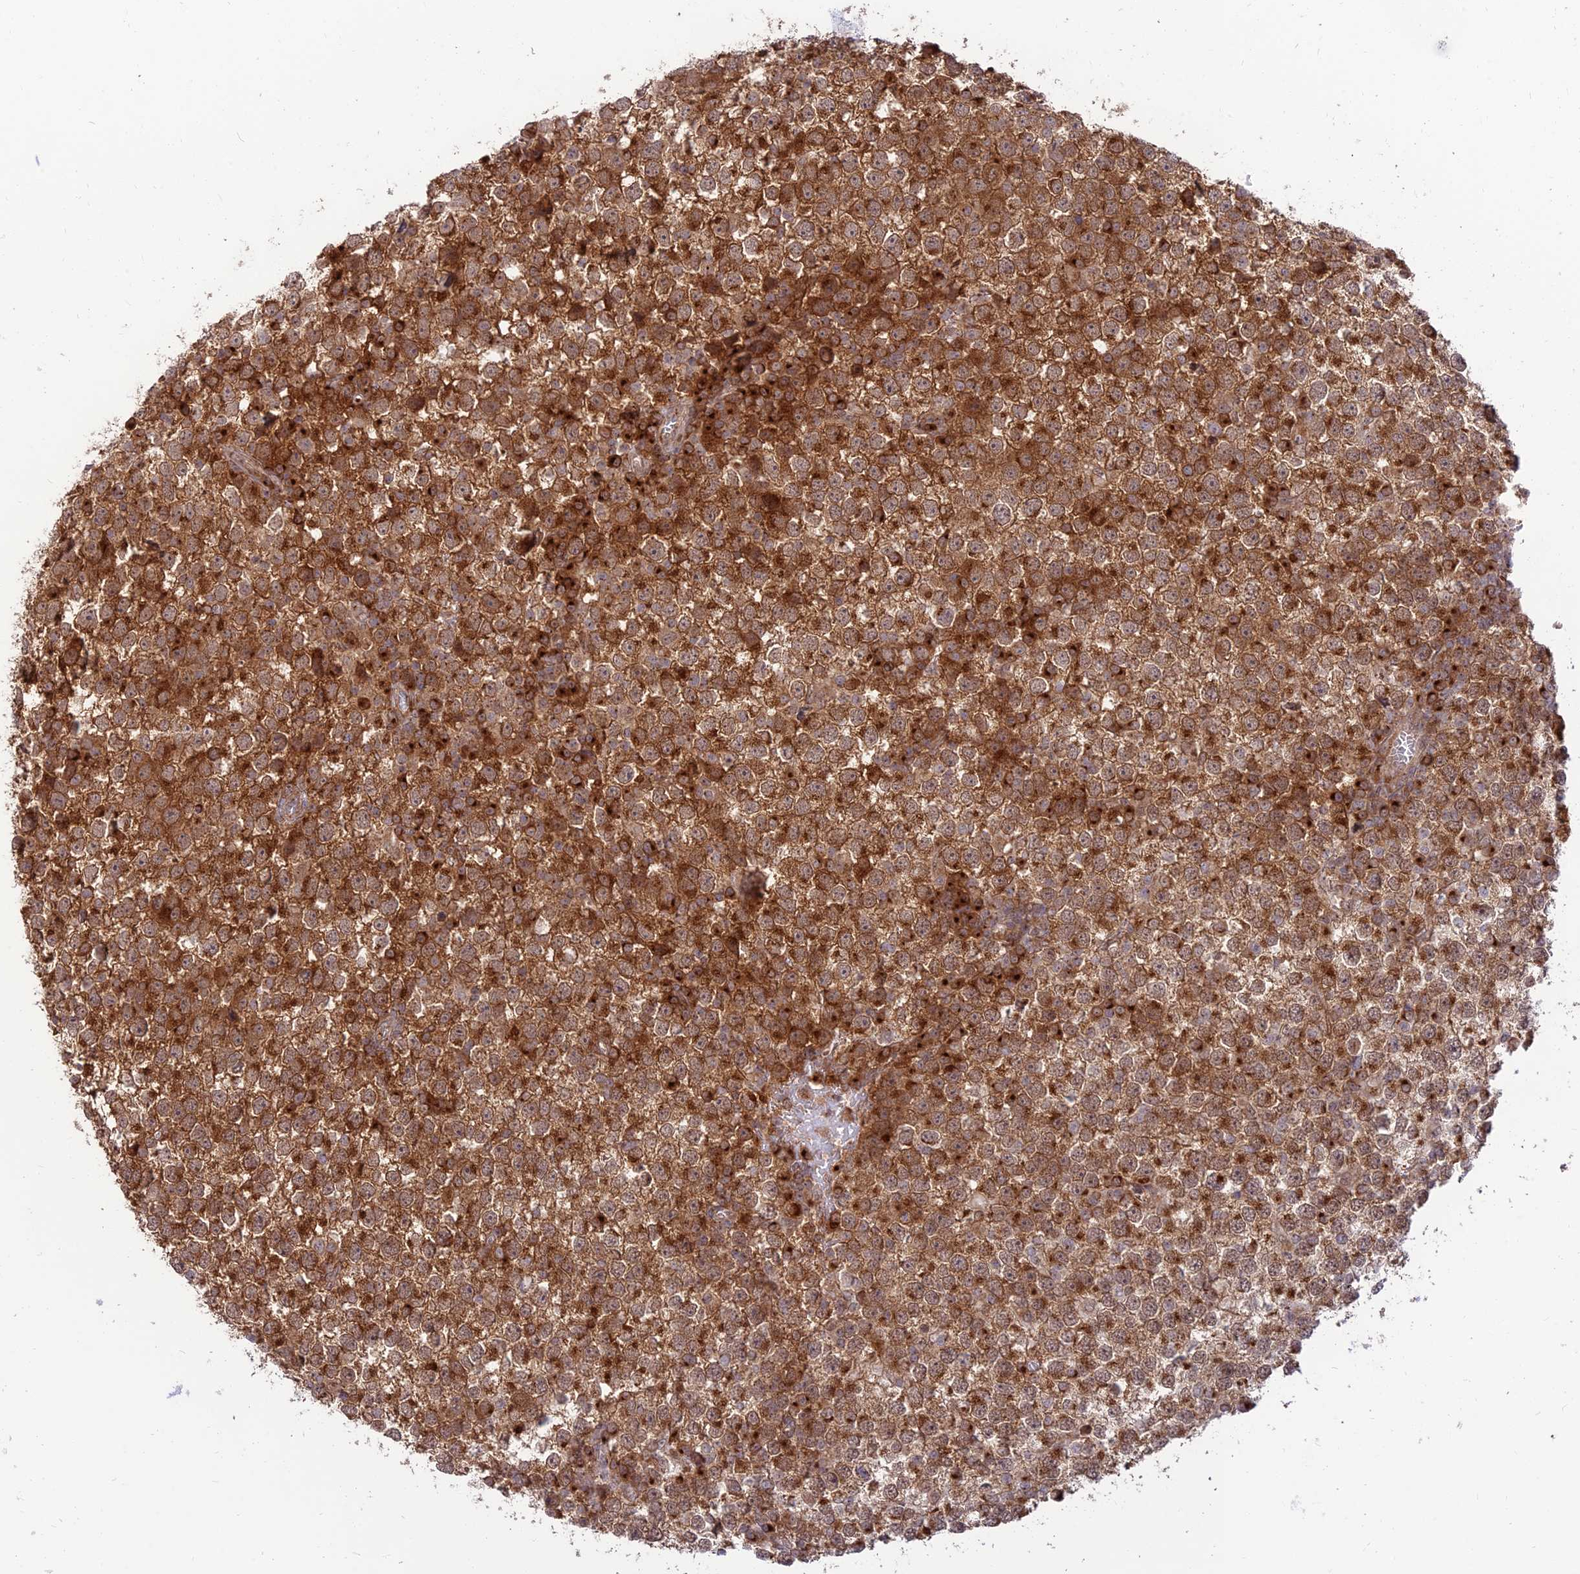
{"staining": {"intensity": "moderate", "quantity": ">75%", "location": "cytoplasmic/membranous"}, "tissue": "testis cancer", "cell_type": "Tumor cells", "image_type": "cancer", "snomed": [{"axis": "morphology", "description": "Seminoma, NOS"}, {"axis": "topography", "description": "Testis"}], "caption": "Testis cancer (seminoma) stained with a brown dye displays moderate cytoplasmic/membranous positive staining in about >75% of tumor cells.", "gene": "GOLGA3", "patient": {"sex": "male", "age": 65}}